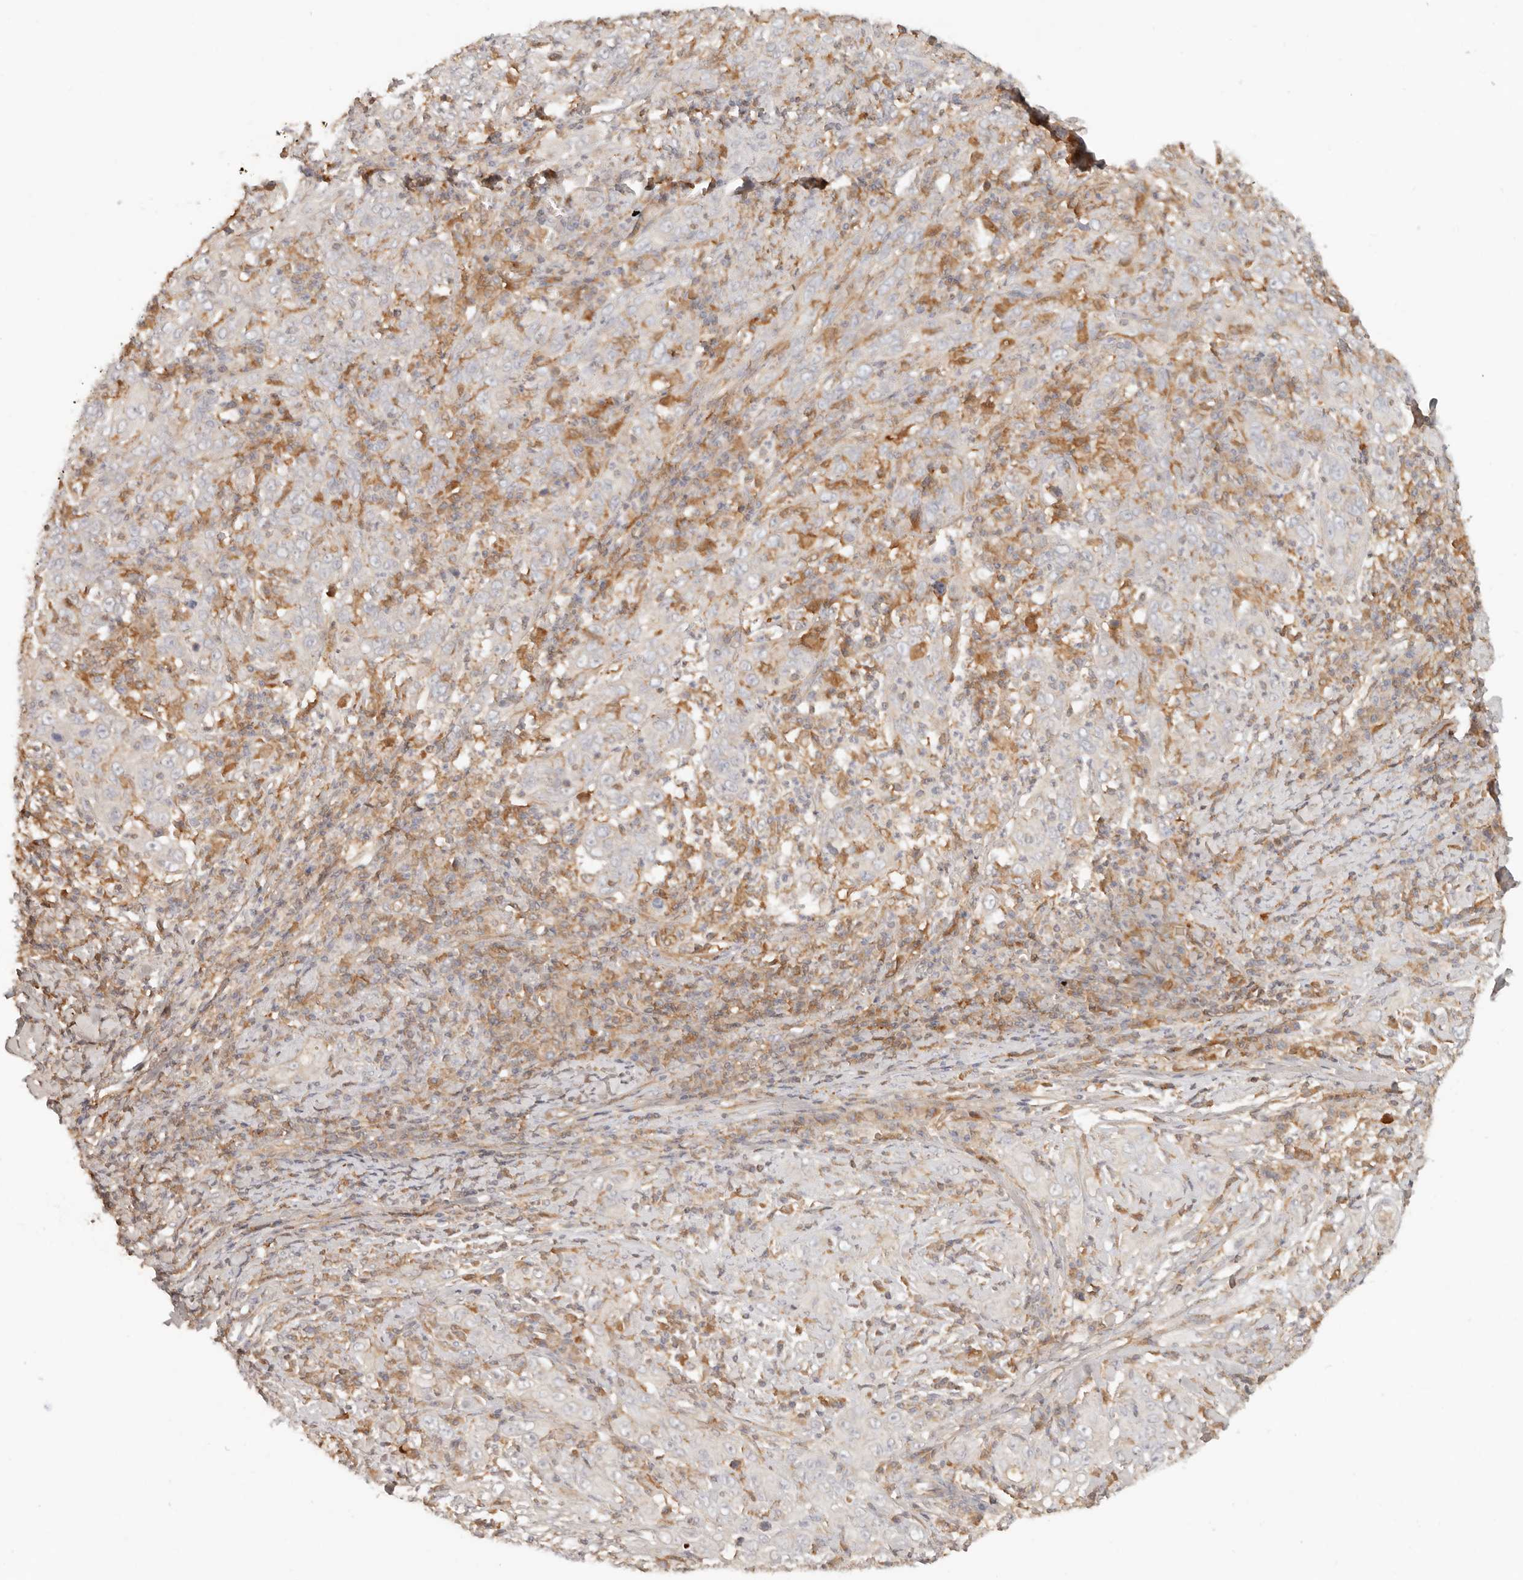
{"staining": {"intensity": "negative", "quantity": "none", "location": "none"}, "tissue": "cervical cancer", "cell_type": "Tumor cells", "image_type": "cancer", "snomed": [{"axis": "morphology", "description": "Squamous cell carcinoma, NOS"}, {"axis": "topography", "description": "Cervix"}], "caption": "Tumor cells show no significant protein staining in squamous cell carcinoma (cervical).", "gene": "NECAP2", "patient": {"sex": "female", "age": 46}}